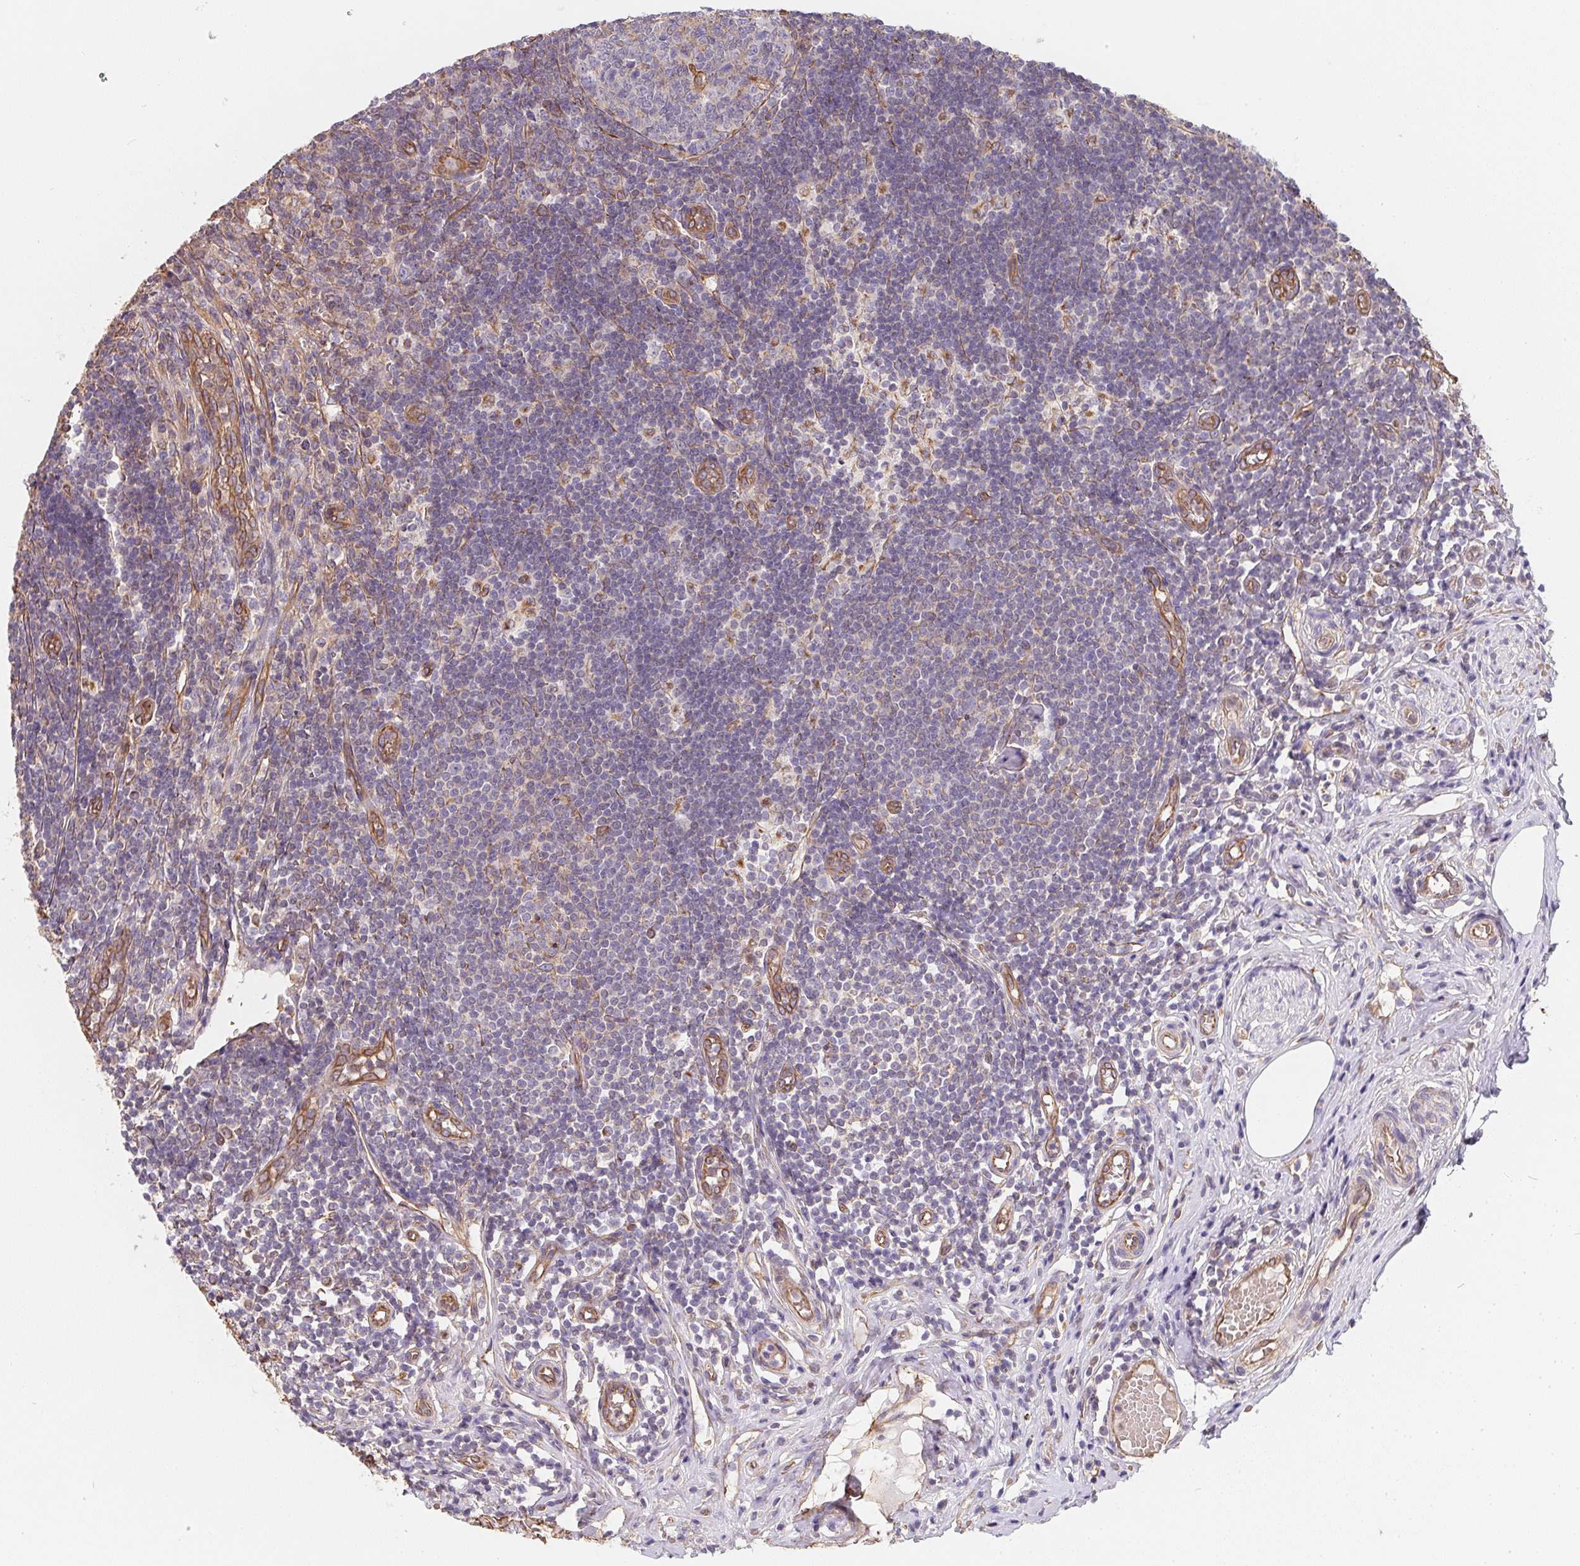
{"staining": {"intensity": "negative", "quantity": "none", "location": "none"}, "tissue": "appendix", "cell_type": "Glandular cells", "image_type": "normal", "snomed": [{"axis": "morphology", "description": "Normal tissue, NOS"}, {"axis": "topography", "description": "Appendix"}], "caption": "The histopathology image exhibits no significant staining in glandular cells of appendix. (Brightfield microscopy of DAB immunohistochemistry (IHC) at high magnification).", "gene": "TBKBP1", "patient": {"sex": "male", "age": 18}}